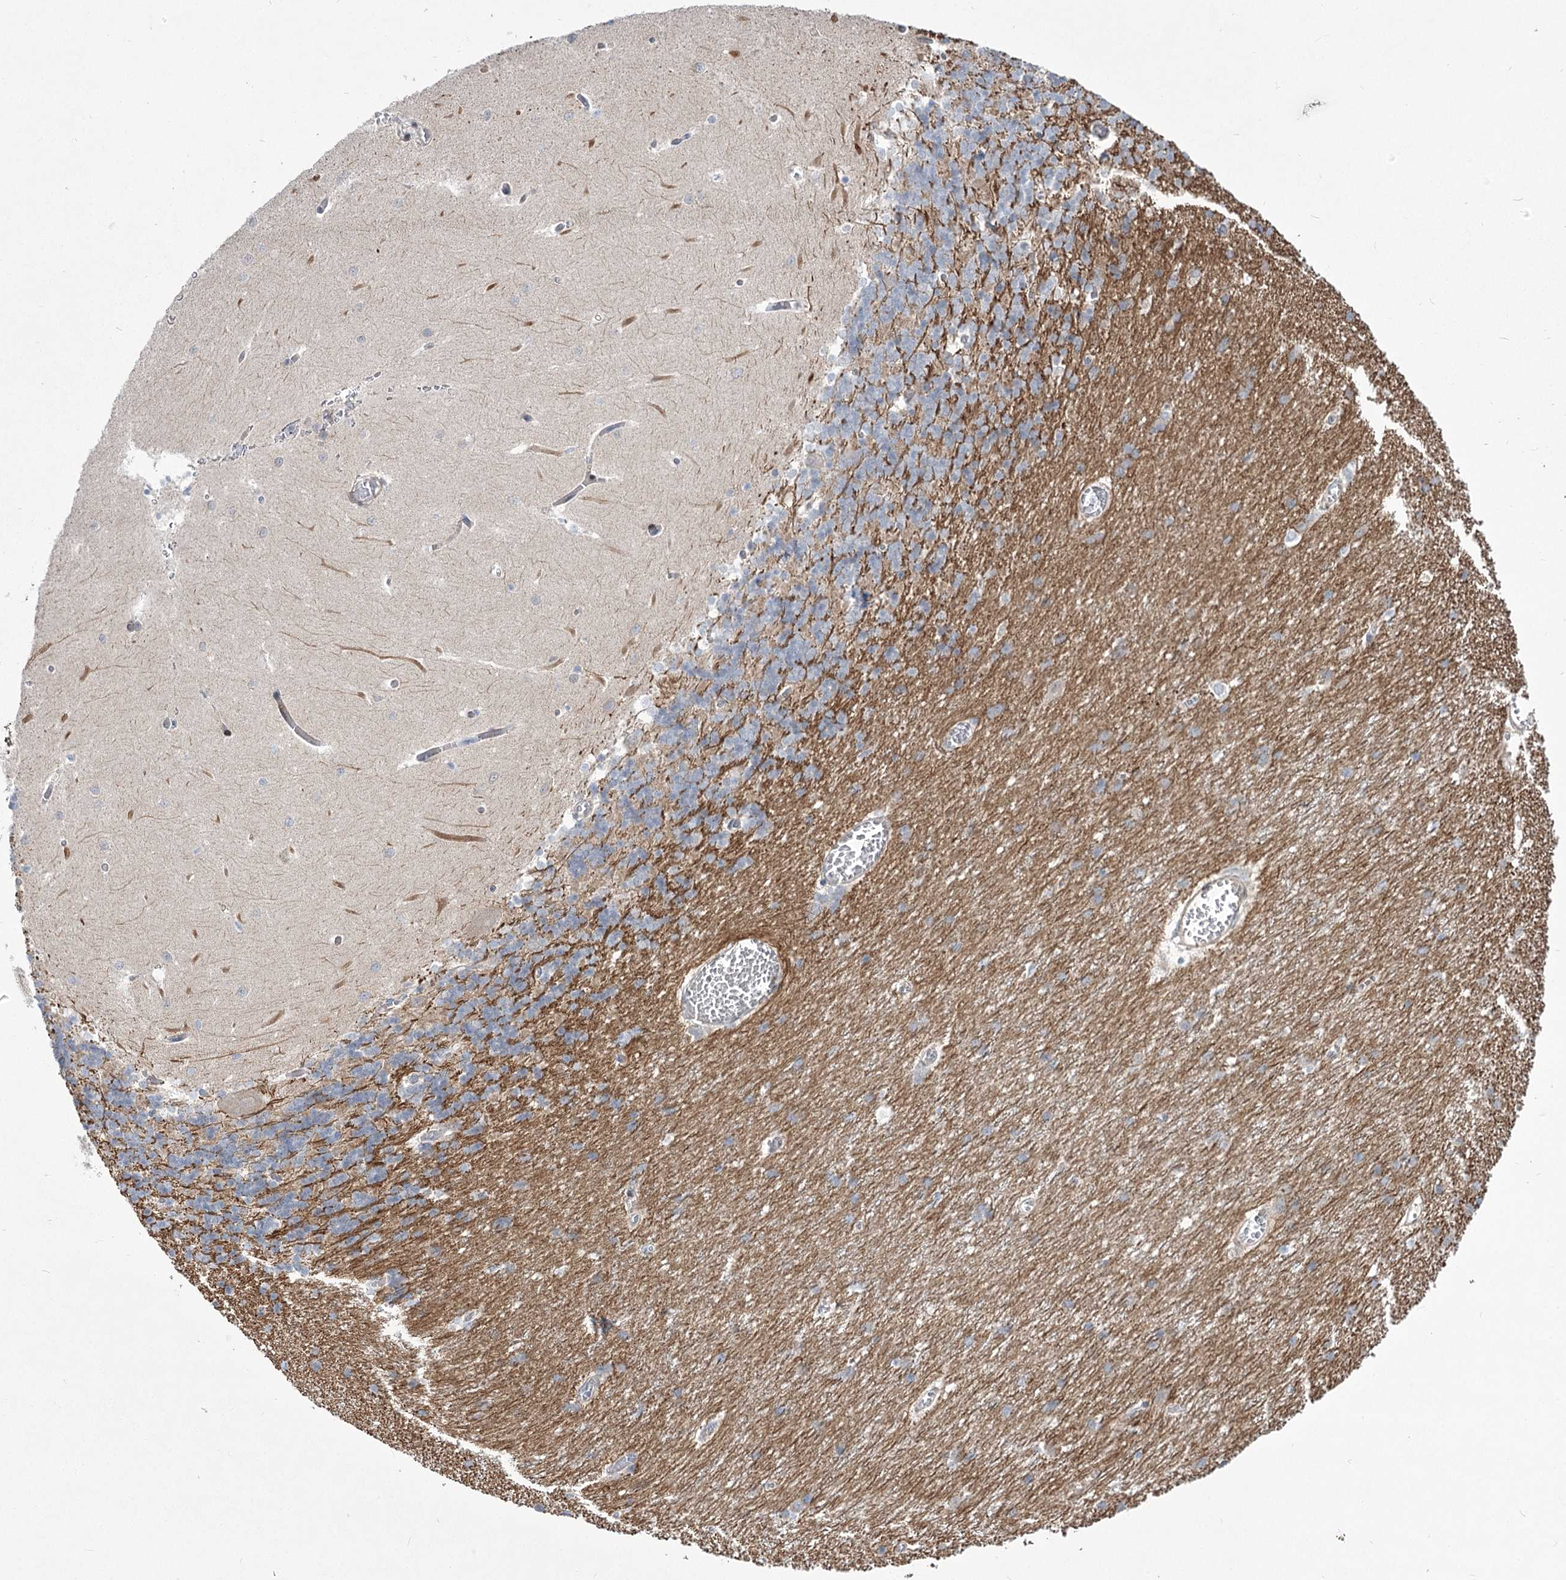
{"staining": {"intensity": "negative", "quantity": "none", "location": "none"}, "tissue": "cerebellum", "cell_type": "Cells in granular layer", "image_type": "normal", "snomed": [{"axis": "morphology", "description": "Normal tissue, NOS"}, {"axis": "topography", "description": "Cerebellum"}], "caption": "The immunohistochemistry (IHC) histopathology image has no significant expression in cells in granular layer of cerebellum. (DAB (3,3'-diaminobenzidine) immunohistochemistry (IHC), high magnification).", "gene": "CEP164", "patient": {"sex": "male", "age": 37}}